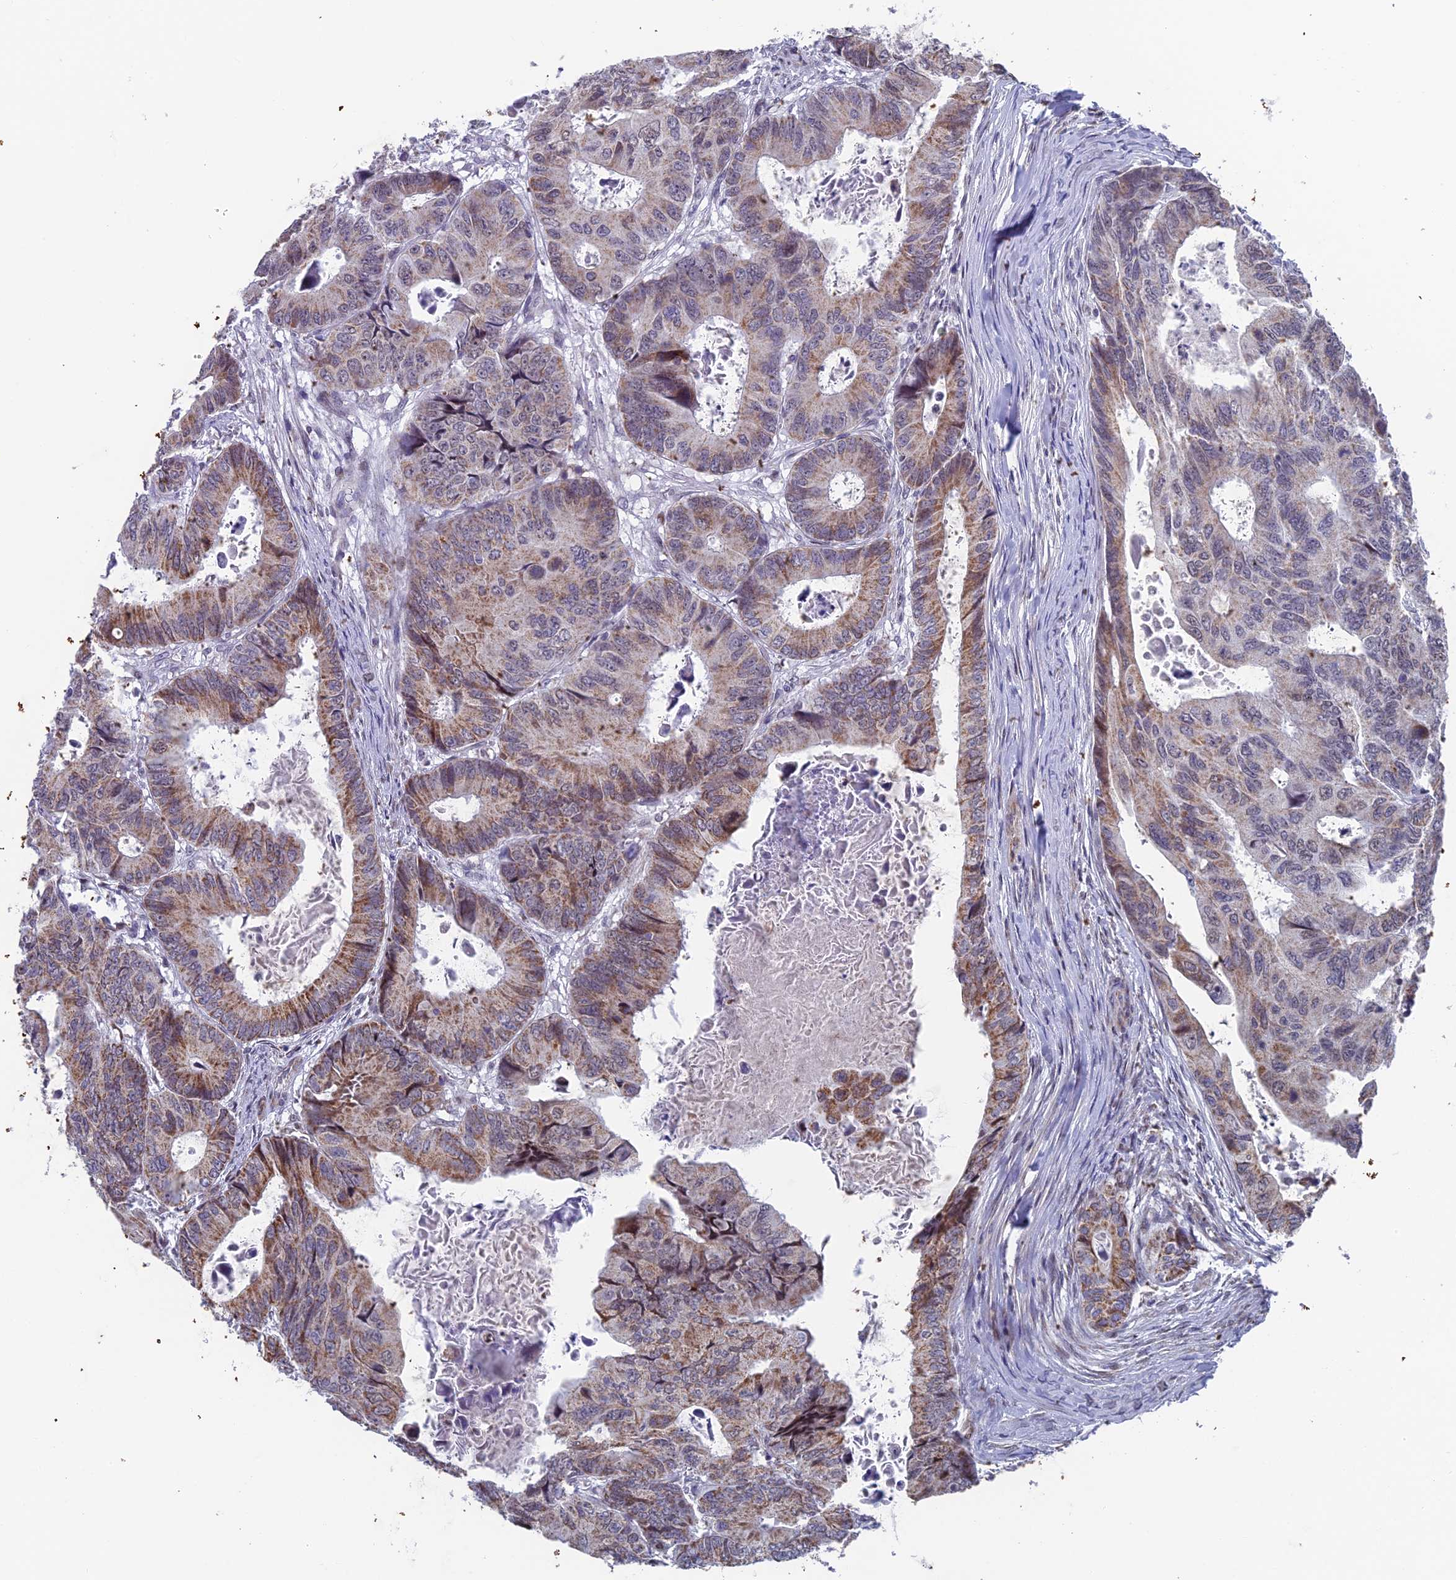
{"staining": {"intensity": "moderate", "quantity": "25%-75%", "location": "cytoplasmic/membranous"}, "tissue": "colorectal cancer", "cell_type": "Tumor cells", "image_type": "cancer", "snomed": [{"axis": "morphology", "description": "Adenocarcinoma, NOS"}, {"axis": "topography", "description": "Colon"}], "caption": "Colorectal adenocarcinoma stained with immunohistochemistry shows moderate cytoplasmic/membranous staining in approximately 25%-75% of tumor cells. (DAB IHC with brightfield microscopy, high magnification).", "gene": "XKR9", "patient": {"sex": "male", "age": 85}}